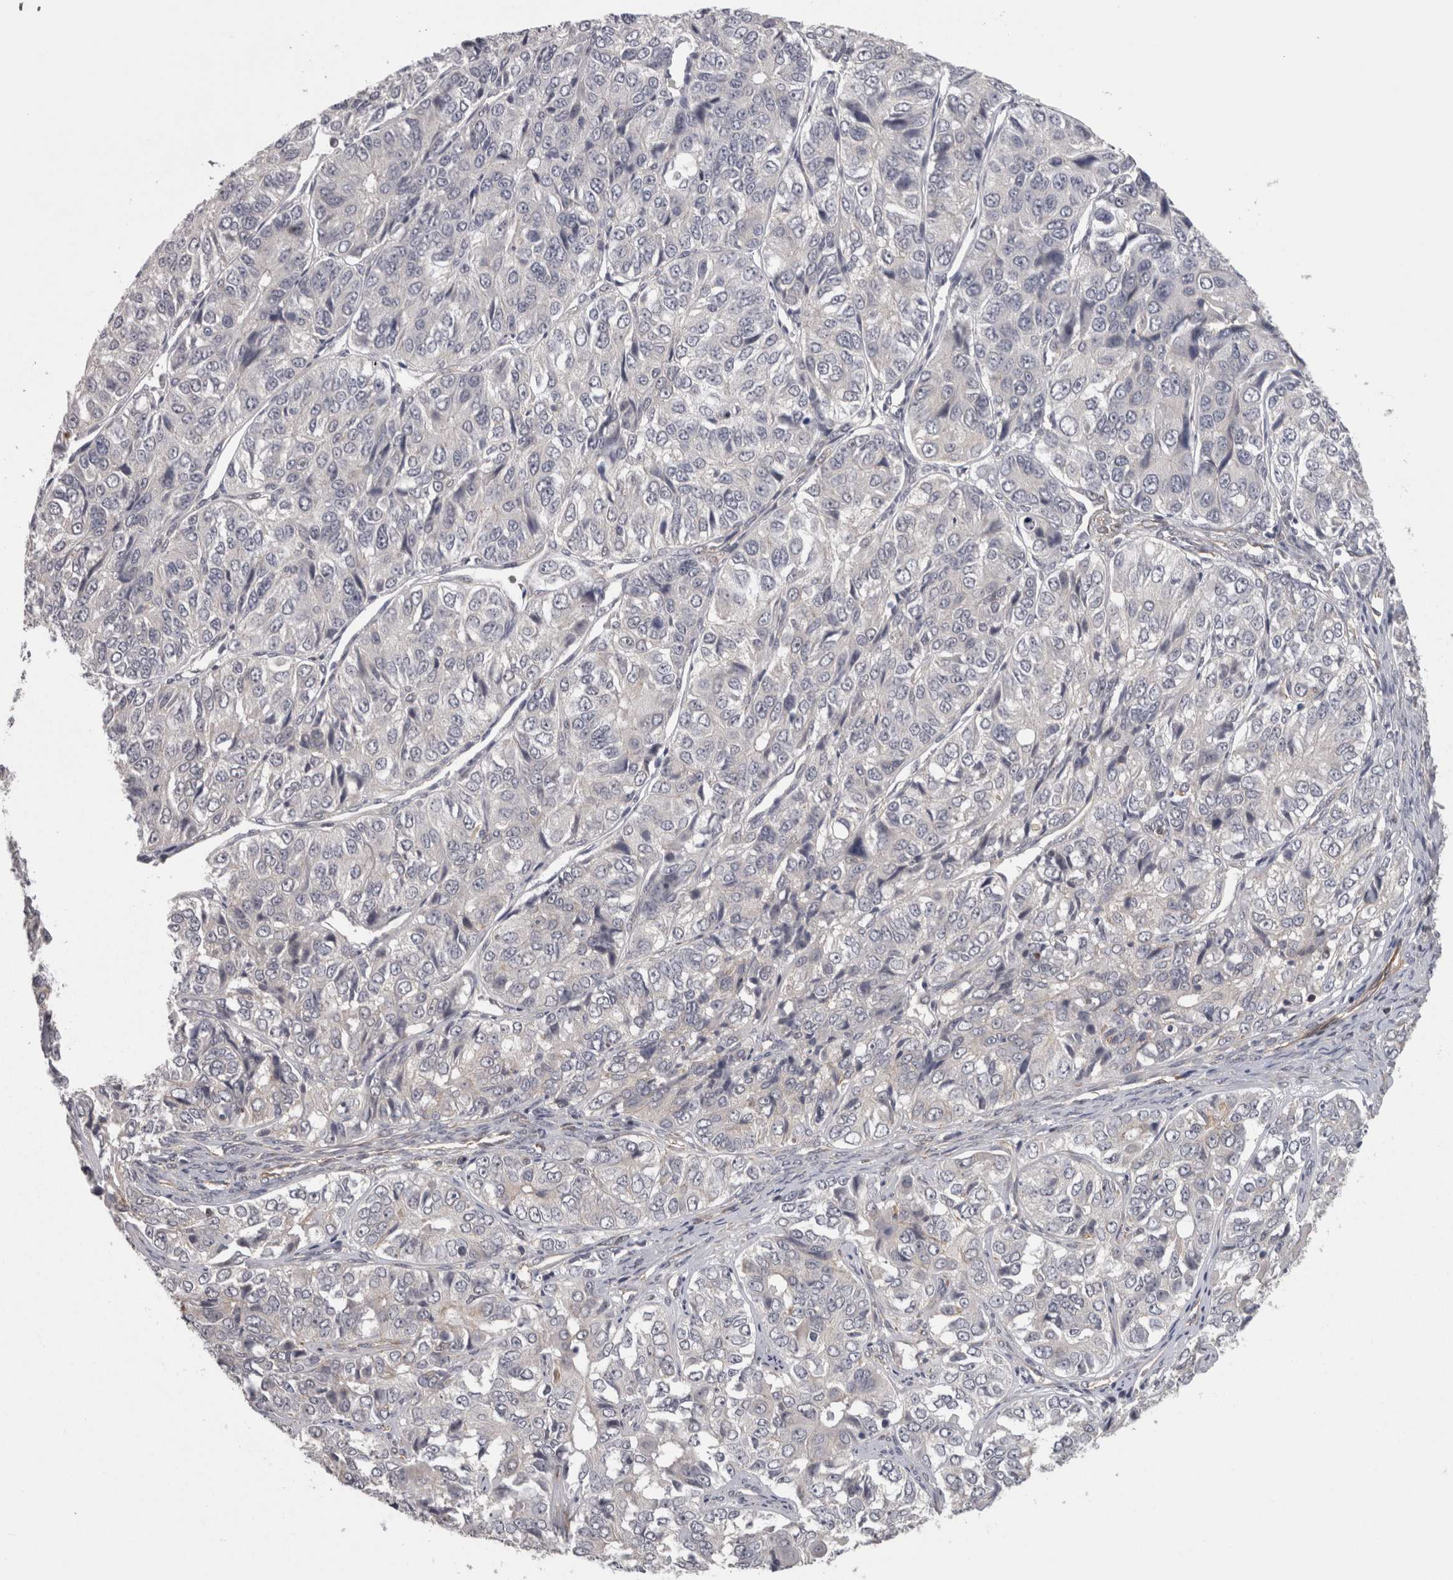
{"staining": {"intensity": "negative", "quantity": "none", "location": "none"}, "tissue": "ovarian cancer", "cell_type": "Tumor cells", "image_type": "cancer", "snomed": [{"axis": "morphology", "description": "Carcinoma, endometroid"}, {"axis": "topography", "description": "Ovary"}], "caption": "Immunohistochemistry micrograph of human ovarian cancer (endometroid carcinoma) stained for a protein (brown), which demonstrates no positivity in tumor cells.", "gene": "RMDN1", "patient": {"sex": "female", "age": 51}}